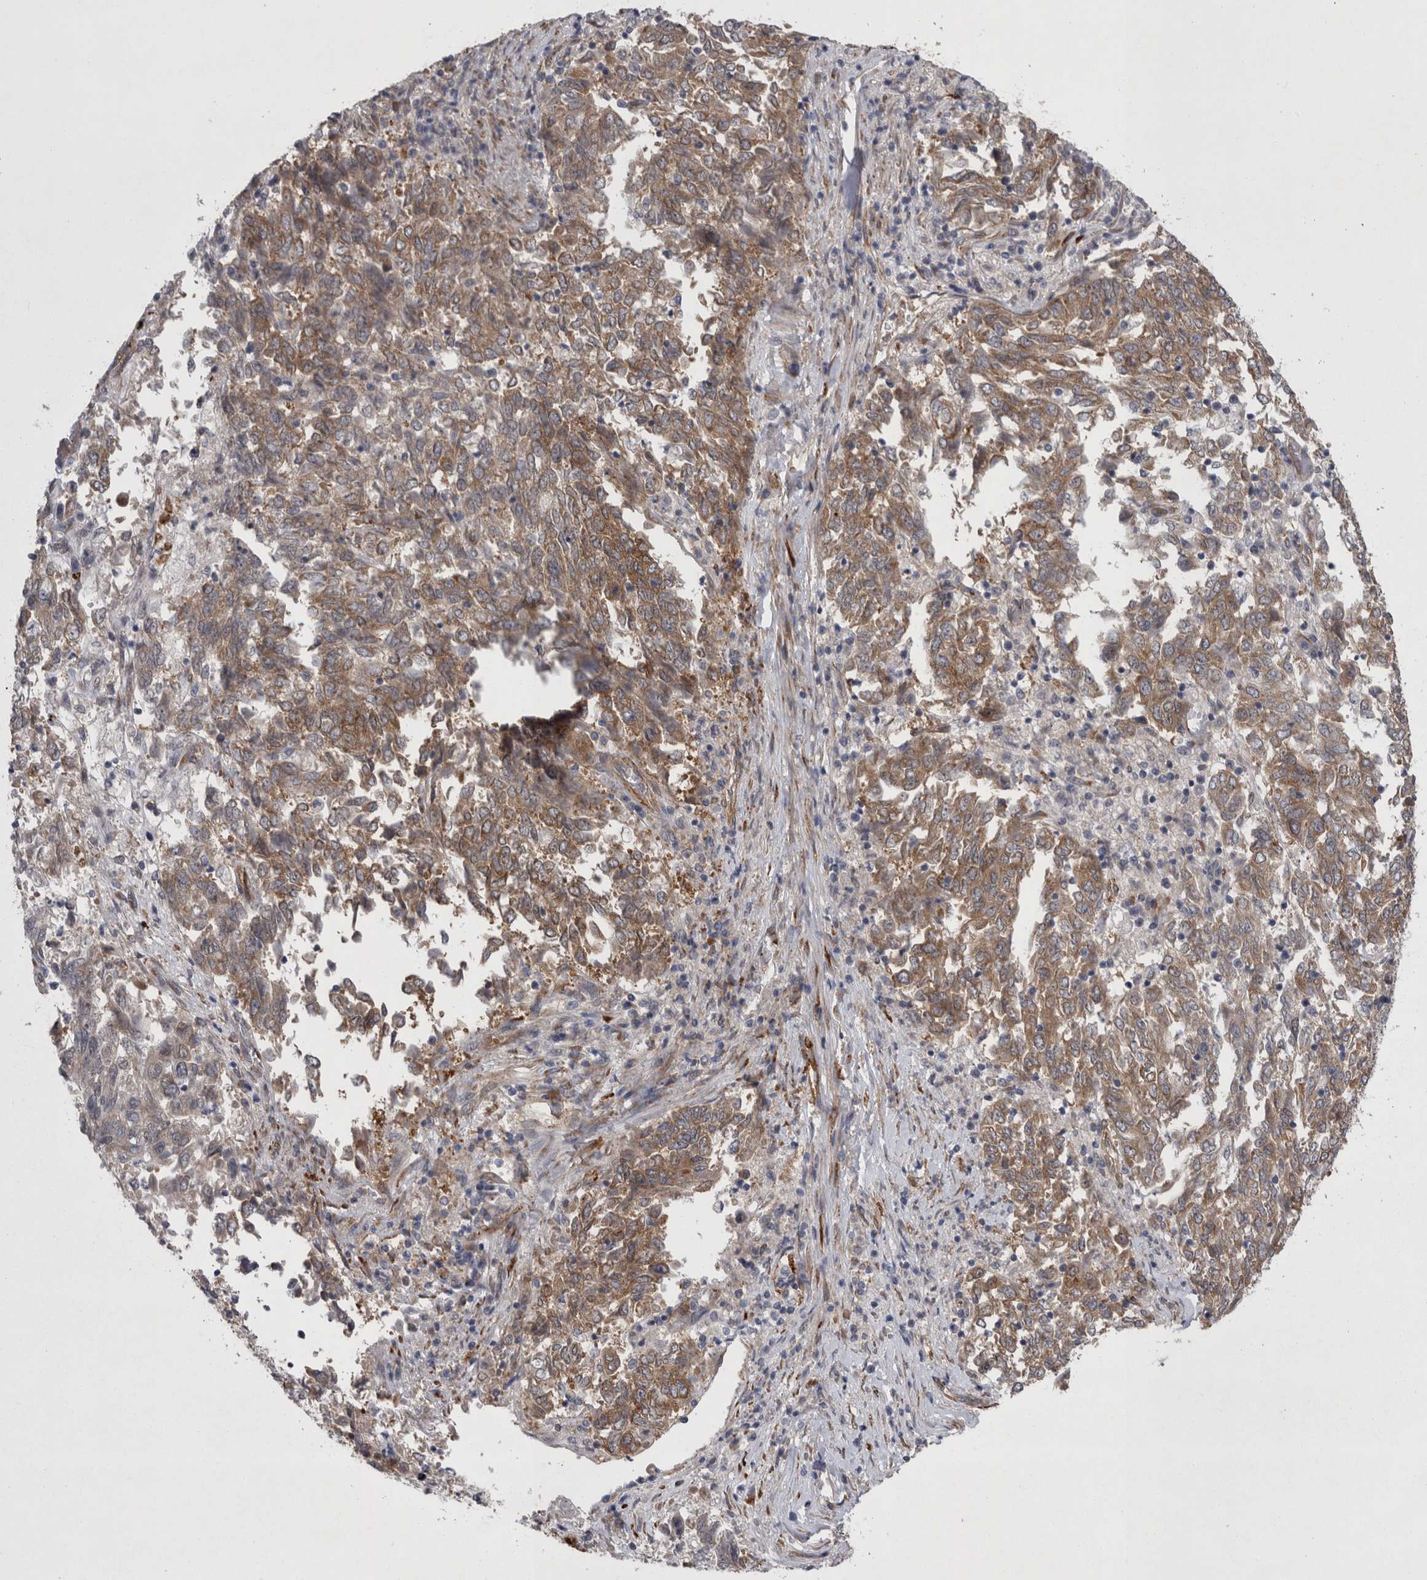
{"staining": {"intensity": "moderate", "quantity": ">75%", "location": "cytoplasmic/membranous"}, "tissue": "endometrial cancer", "cell_type": "Tumor cells", "image_type": "cancer", "snomed": [{"axis": "morphology", "description": "Adenocarcinoma, NOS"}, {"axis": "topography", "description": "Endometrium"}], "caption": "Tumor cells exhibit medium levels of moderate cytoplasmic/membranous staining in about >75% of cells in endometrial adenocarcinoma.", "gene": "DDX6", "patient": {"sex": "female", "age": 80}}